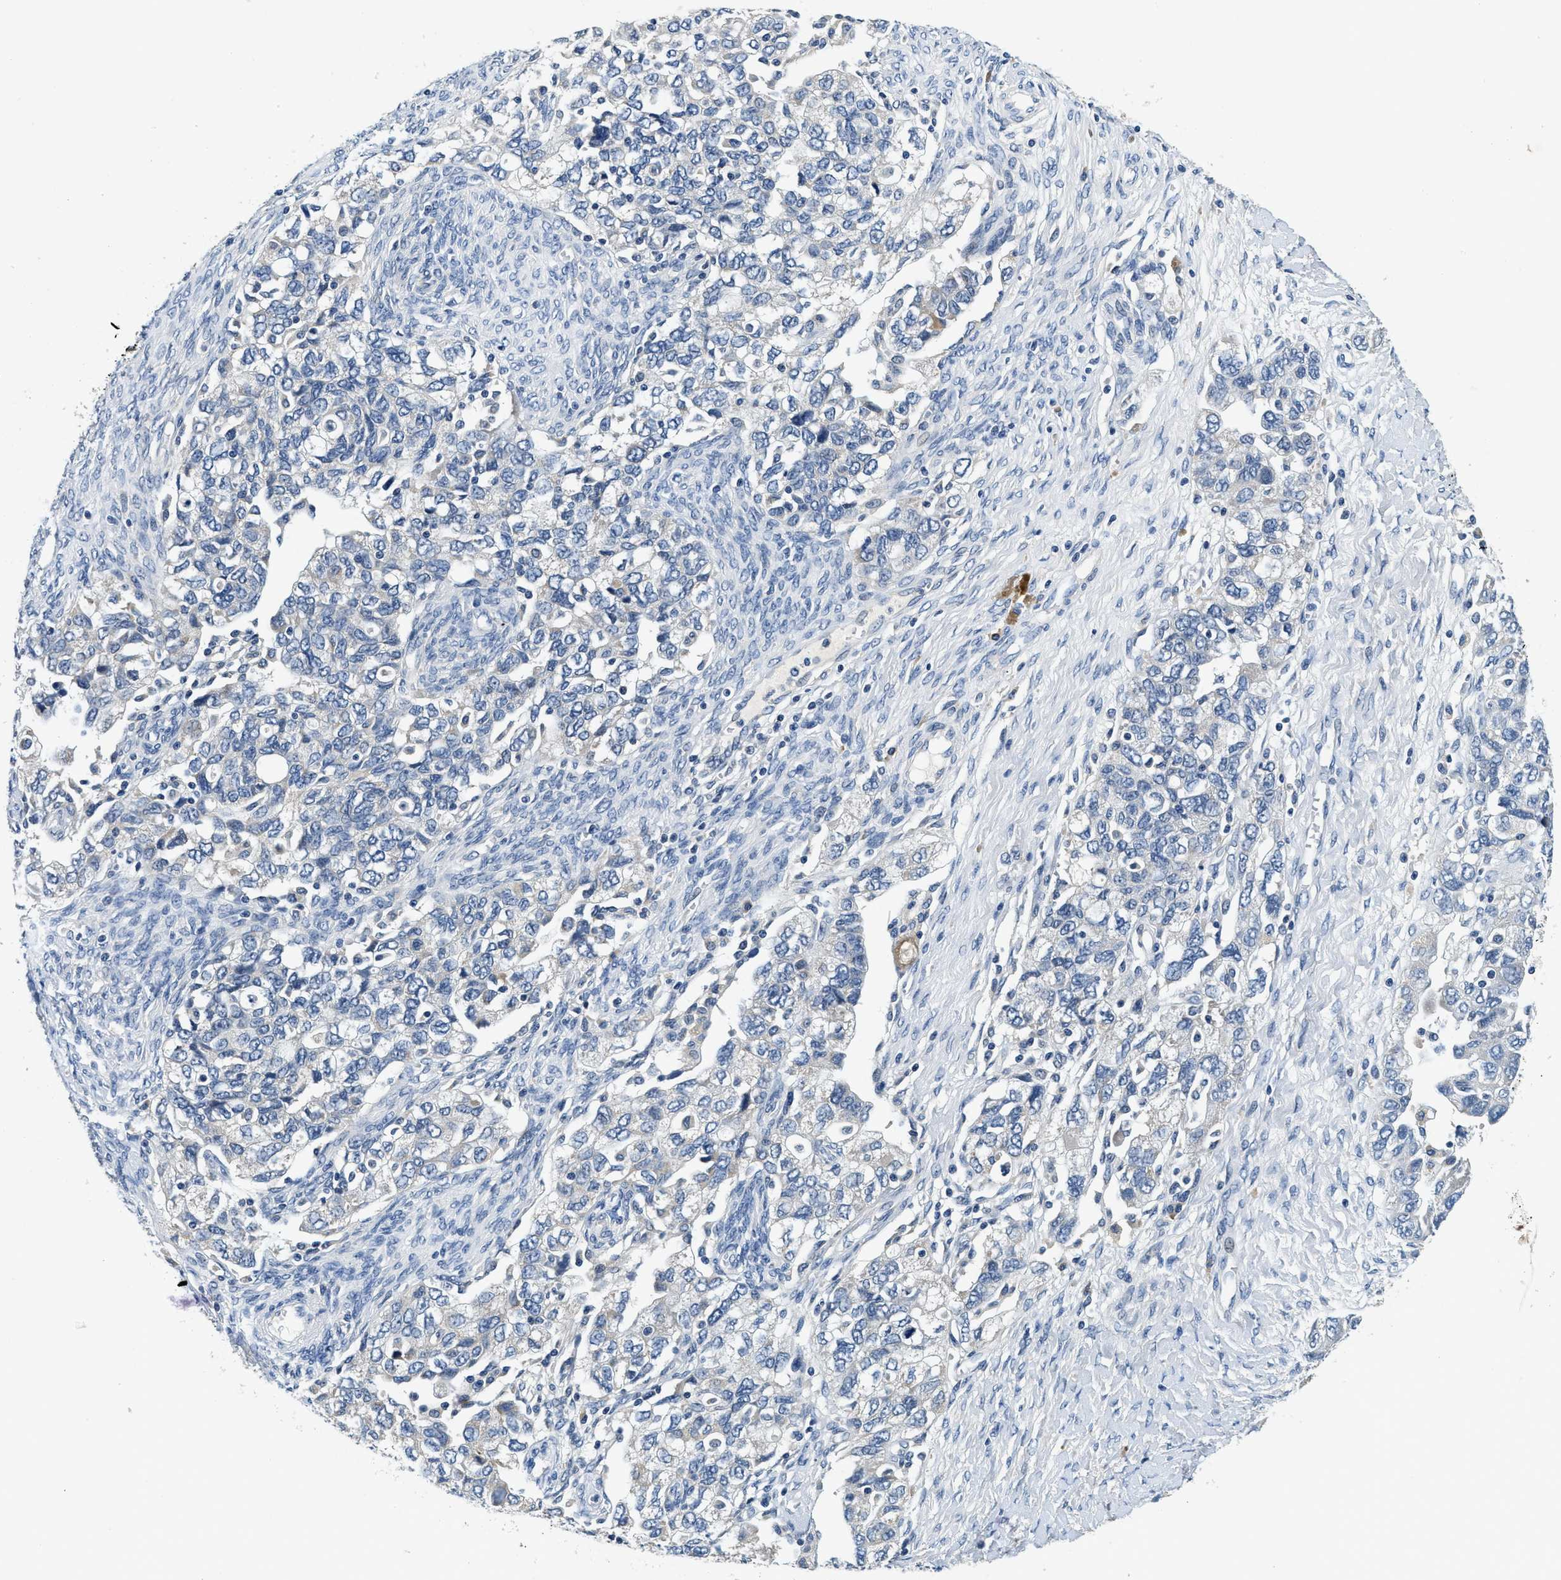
{"staining": {"intensity": "negative", "quantity": "none", "location": "none"}, "tissue": "ovarian cancer", "cell_type": "Tumor cells", "image_type": "cancer", "snomed": [{"axis": "morphology", "description": "Carcinoma, NOS"}, {"axis": "morphology", "description": "Cystadenocarcinoma, serous, NOS"}, {"axis": "topography", "description": "Ovary"}], "caption": "Tumor cells show no significant expression in carcinoma (ovarian). The staining is performed using DAB brown chromogen with nuclei counter-stained in using hematoxylin.", "gene": "ALDH3A2", "patient": {"sex": "female", "age": 69}}